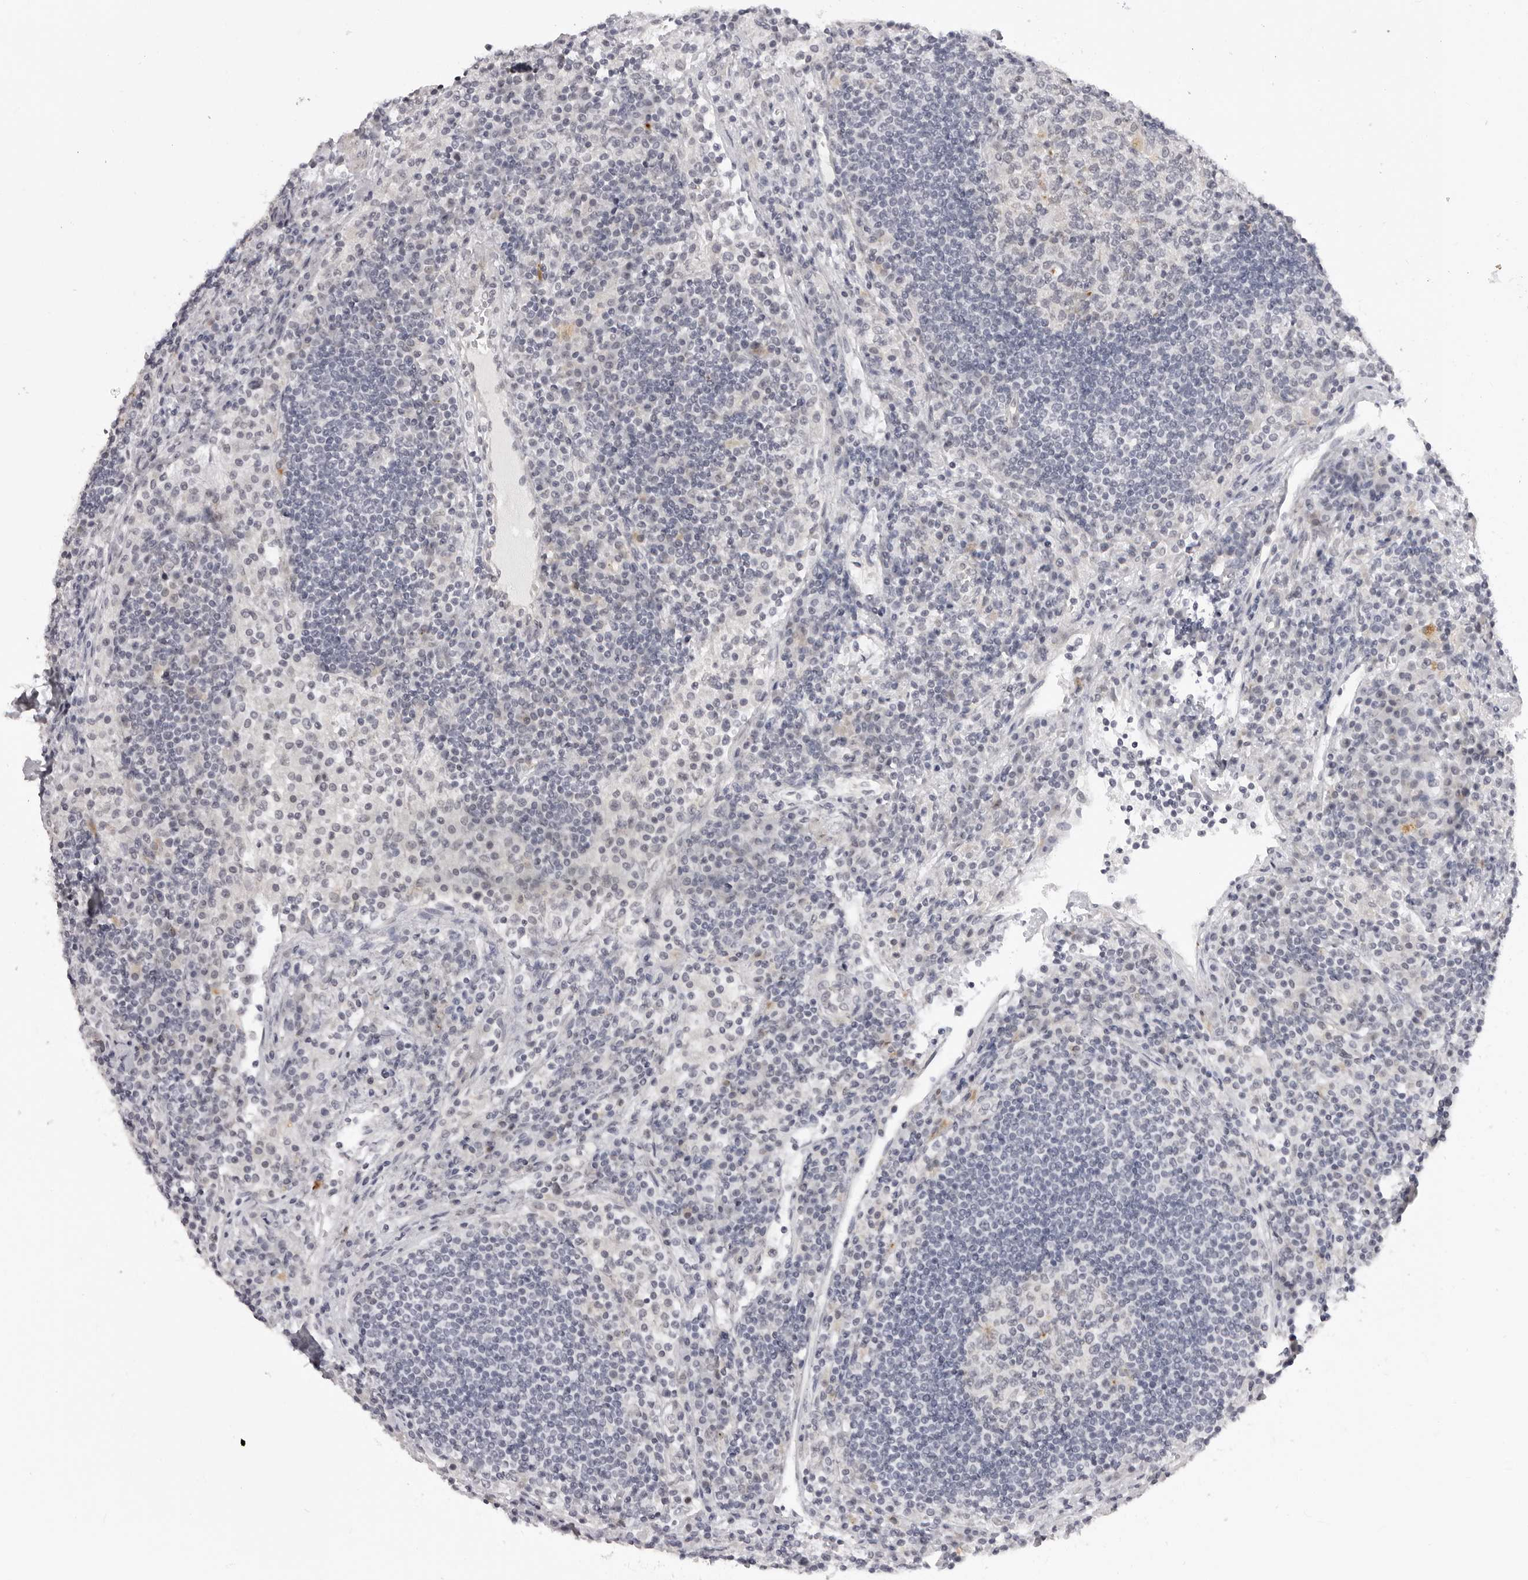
{"staining": {"intensity": "negative", "quantity": "none", "location": "none"}, "tissue": "lymph node", "cell_type": "Germinal center cells", "image_type": "normal", "snomed": [{"axis": "morphology", "description": "Normal tissue, NOS"}, {"axis": "topography", "description": "Lymph node"}], "caption": "Immunohistochemistry of benign lymph node reveals no staining in germinal center cells. The staining was performed using DAB (3,3'-diaminobenzidine) to visualize the protein expression in brown, while the nuclei were stained in blue with hematoxylin (Magnification: 20x).", "gene": "SUGCT", "patient": {"sex": "female", "age": 53}}